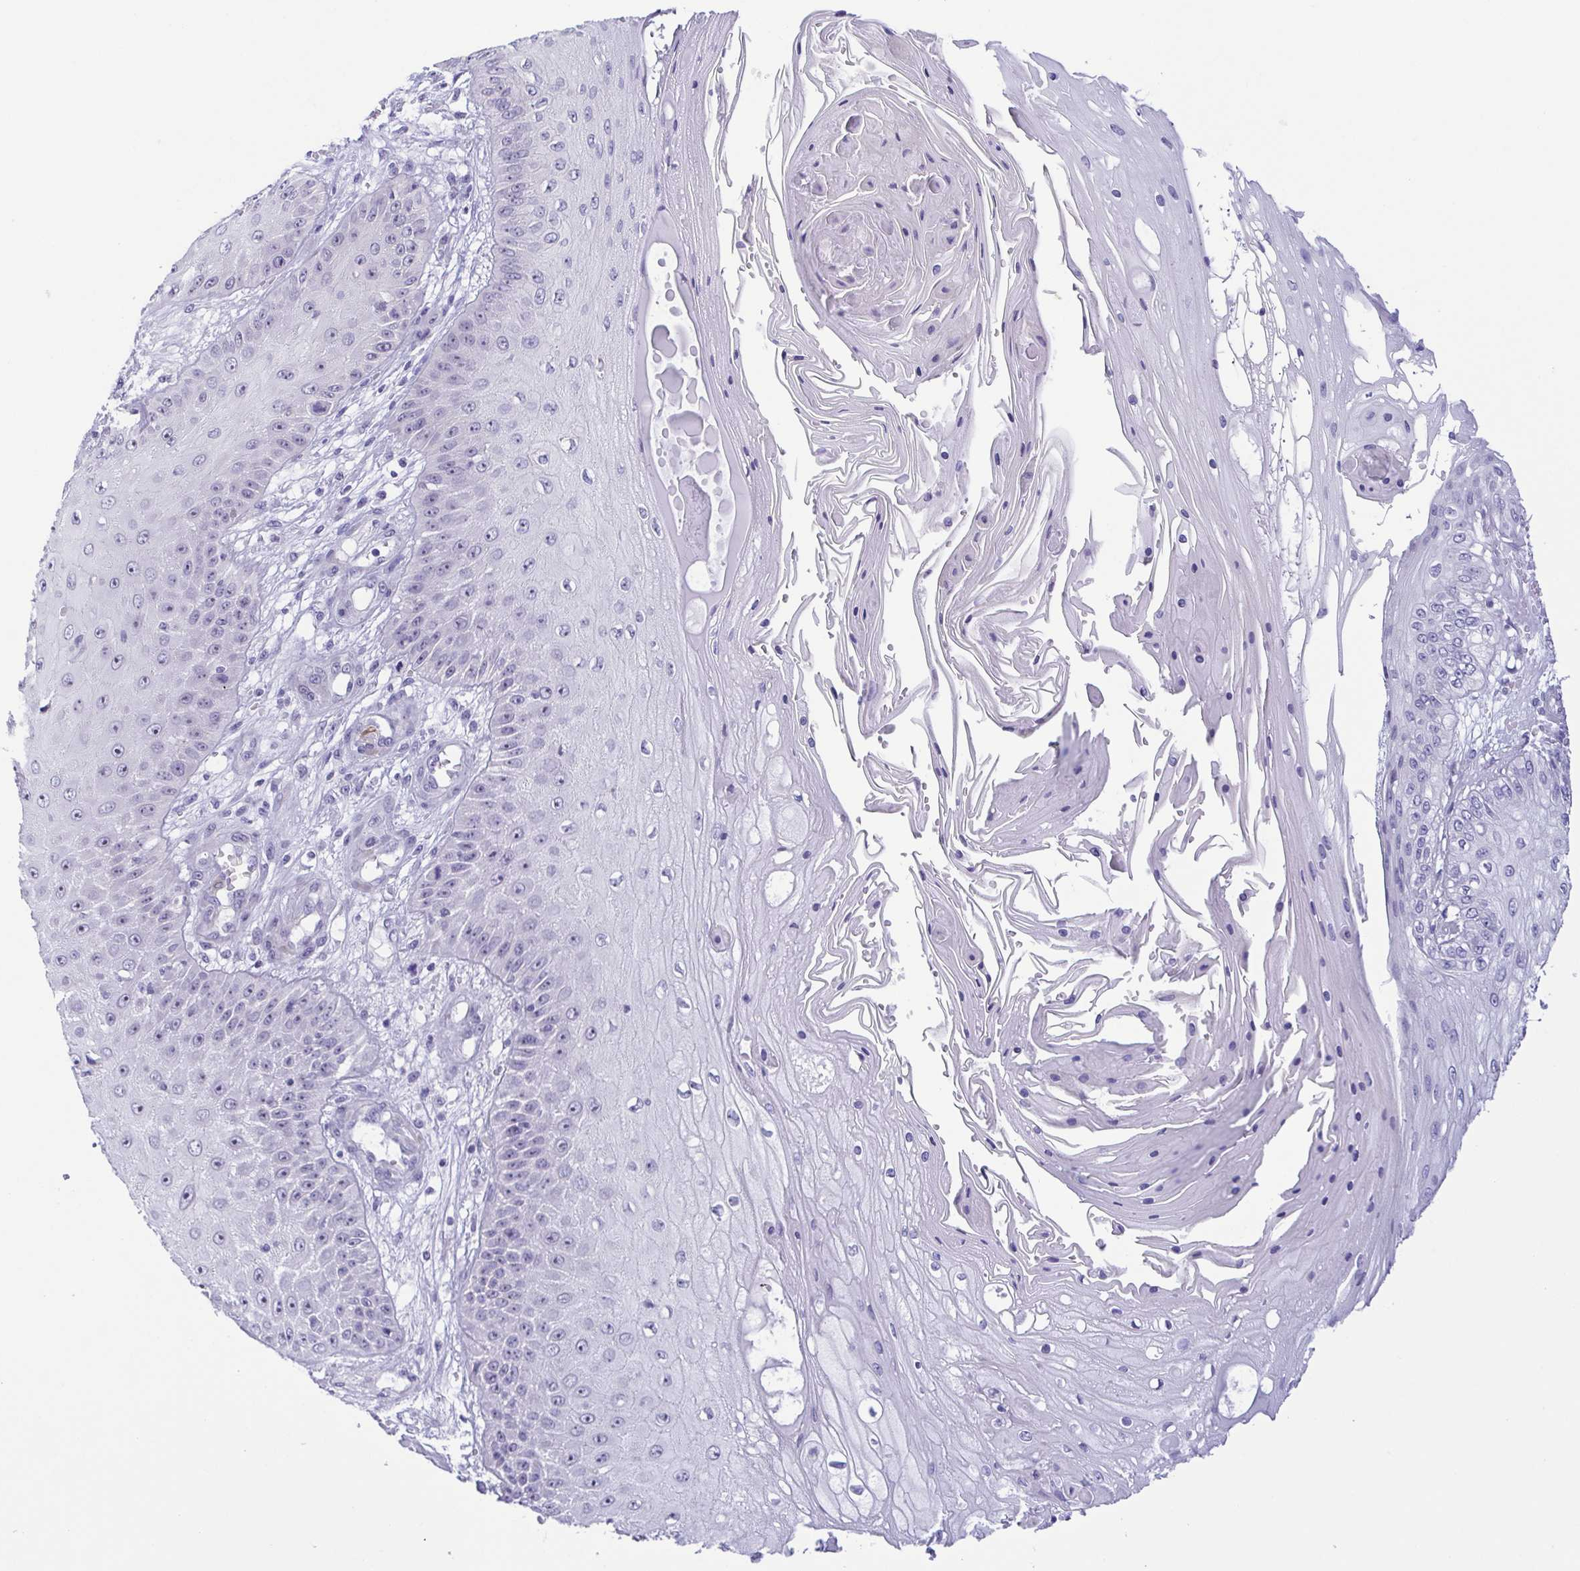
{"staining": {"intensity": "negative", "quantity": "none", "location": "none"}, "tissue": "skin cancer", "cell_type": "Tumor cells", "image_type": "cancer", "snomed": [{"axis": "morphology", "description": "Squamous cell carcinoma, NOS"}, {"axis": "topography", "description": "Skin"}], "caption": "Image shows no significant protein positivity in tumor cells of squamous cell carcinoma (skin).", "gene": "MYL7", "patient": {"sex": "male", "age": 70}}